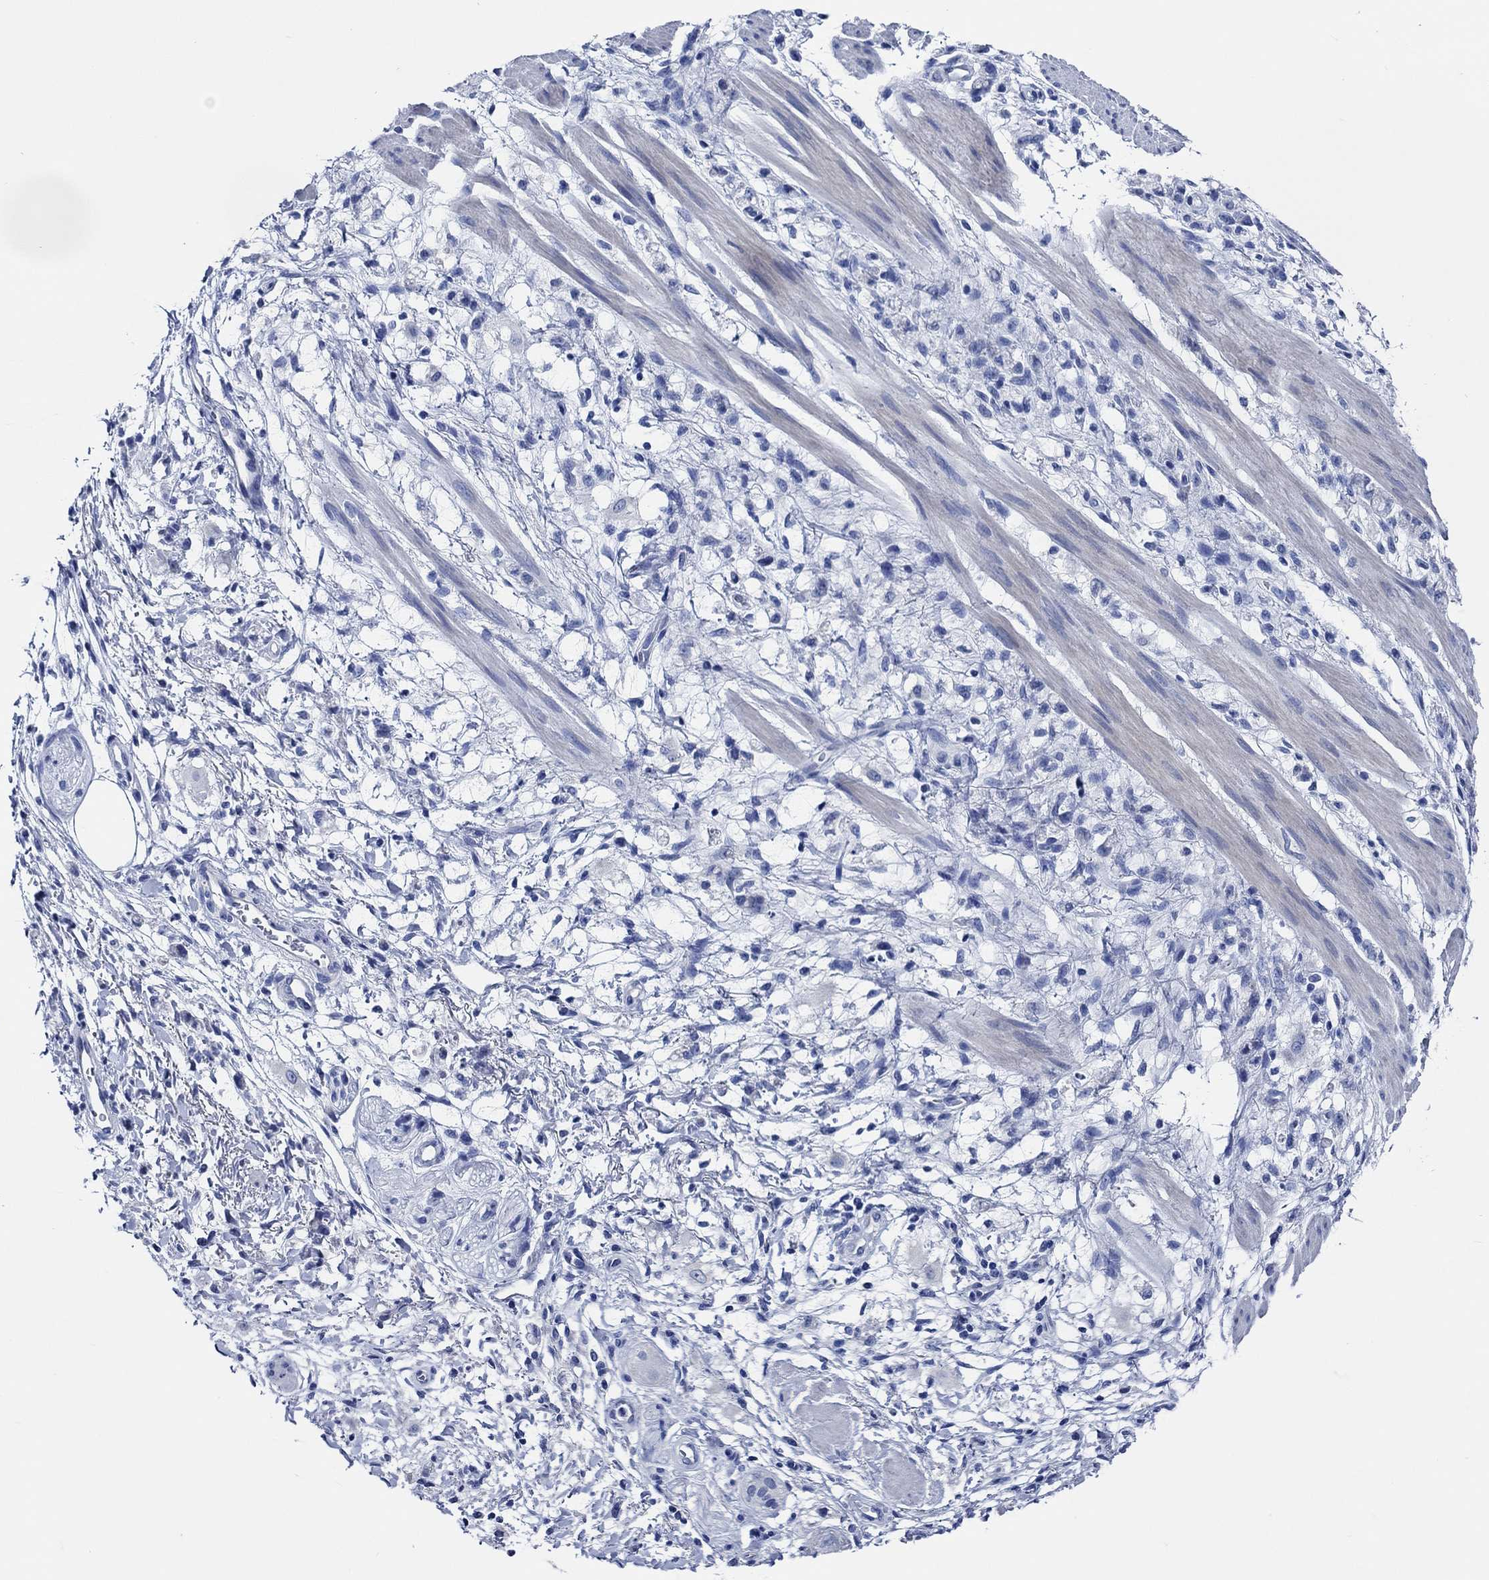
{"staining": {"intensity": "negative", "quantity": "none", "location": "none"}, "tissue": "stomach cancer", "cell_type": "Tumor cells", "image_type": "cancer", "snomed": [{"axis": "morphology", "description": "Adenocarcinoma, NOS"}, {"axis": "topography", "description": "Stomach"}], "caption": "The histopathology image displays no significant expression in tumor cells of stomach adenocarcinoma. (DAB (3,3'-diaminobenzidine) IHC visualized using brightfield microscopy, high magnification).", "gene": "WDR62", "patient": {"sex": "female", "age": 60}}